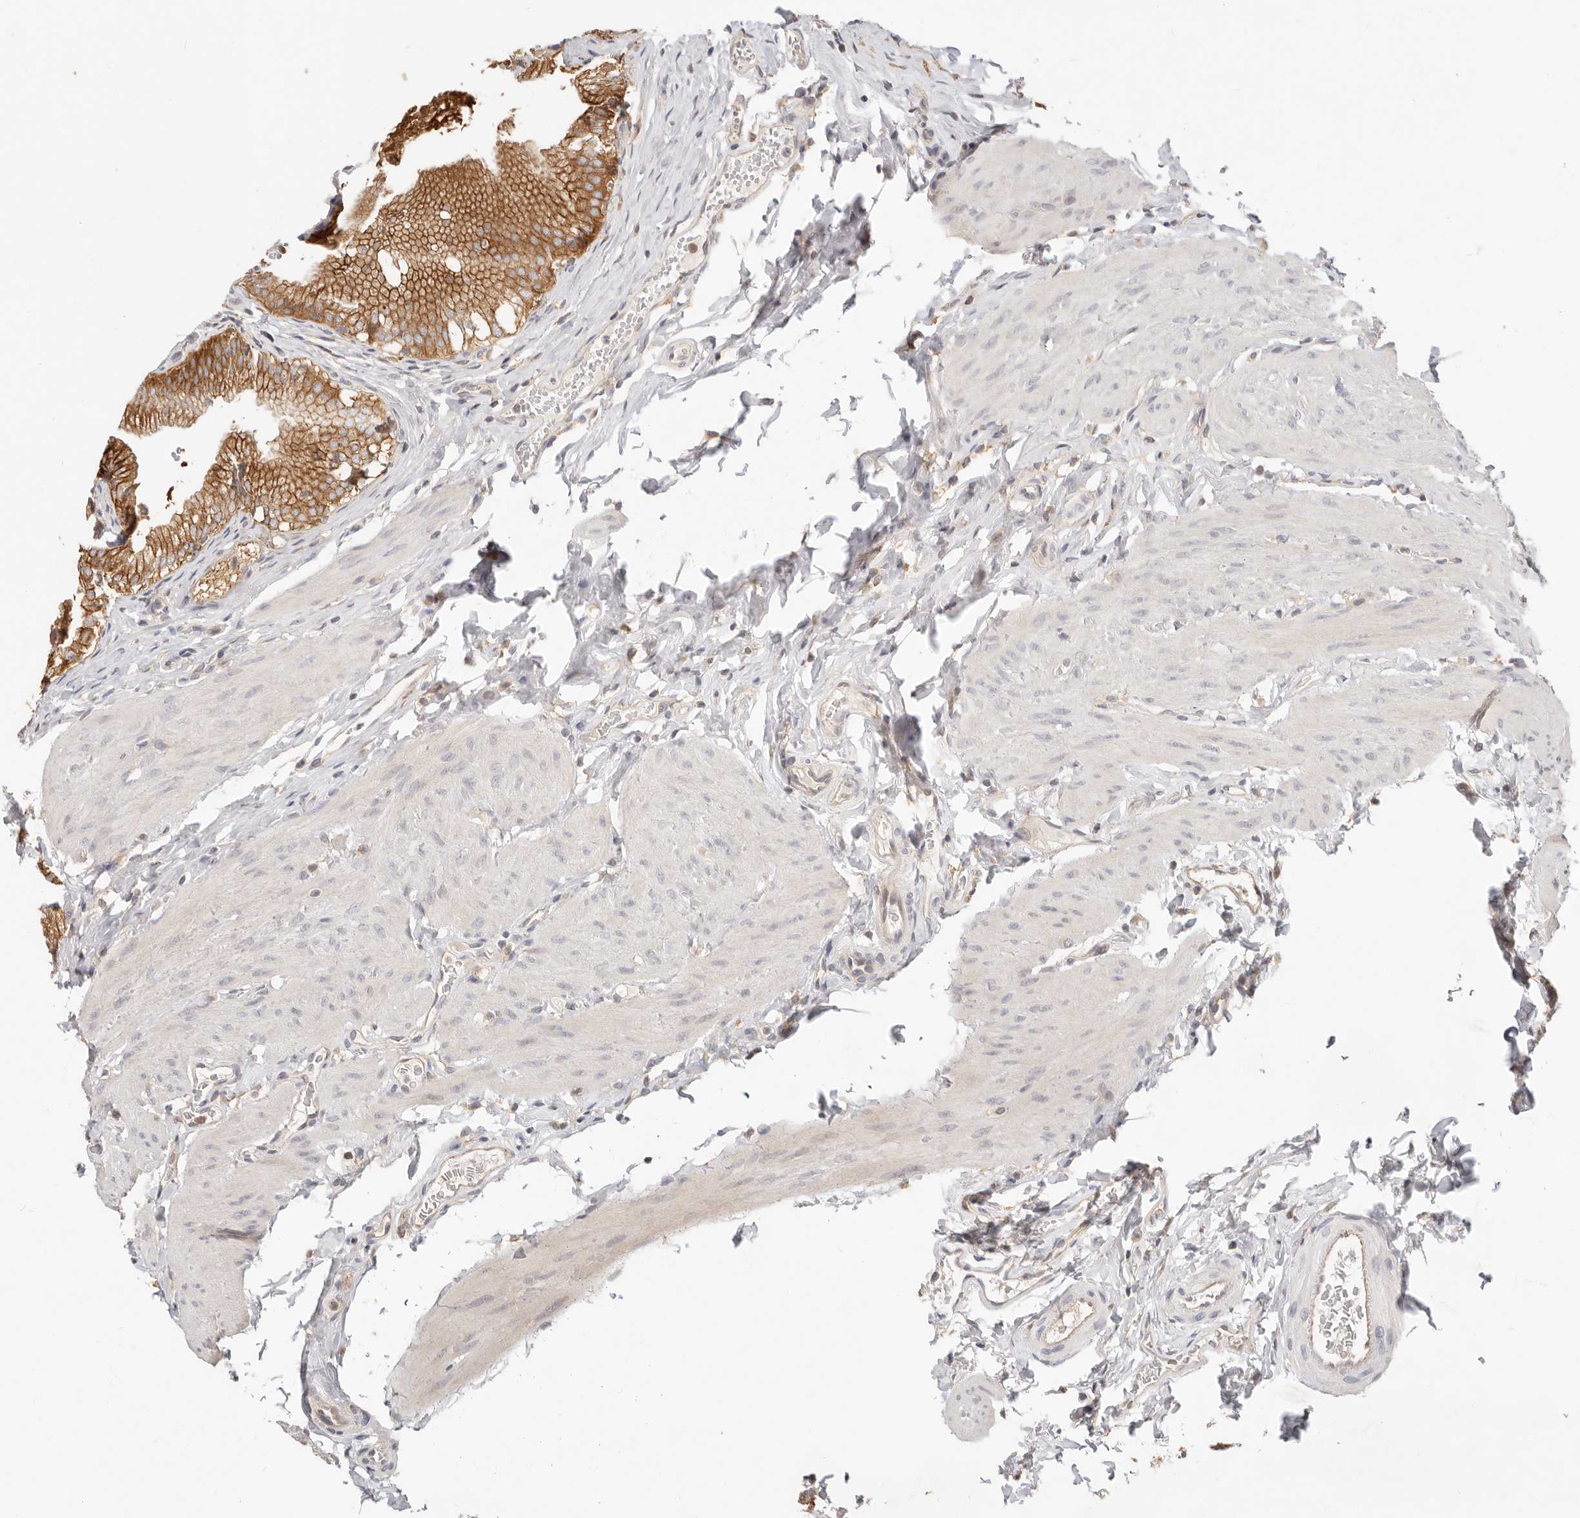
{"staining": {"intensity": "strong", "quantity": ">75%", "location": "cytoplasmic/membranous"}, "tissue": "gallbladder", "cell_type": "Glandular cells", "image_type": "normal", "snomed": [{"axis": "morphology", "description": "Normal tissue, NOS"}, {"axis": "topography", "description": "Gallbladder"}], "caption": "There is high levels of strong cytoplasmic/membranous positivity in glandular cells of benign gallbladder, as demonstrated by immunohistochemical staining (brown color).", "gene": "DTNBP1", "patient": {"sex": "female", "age": 30}}